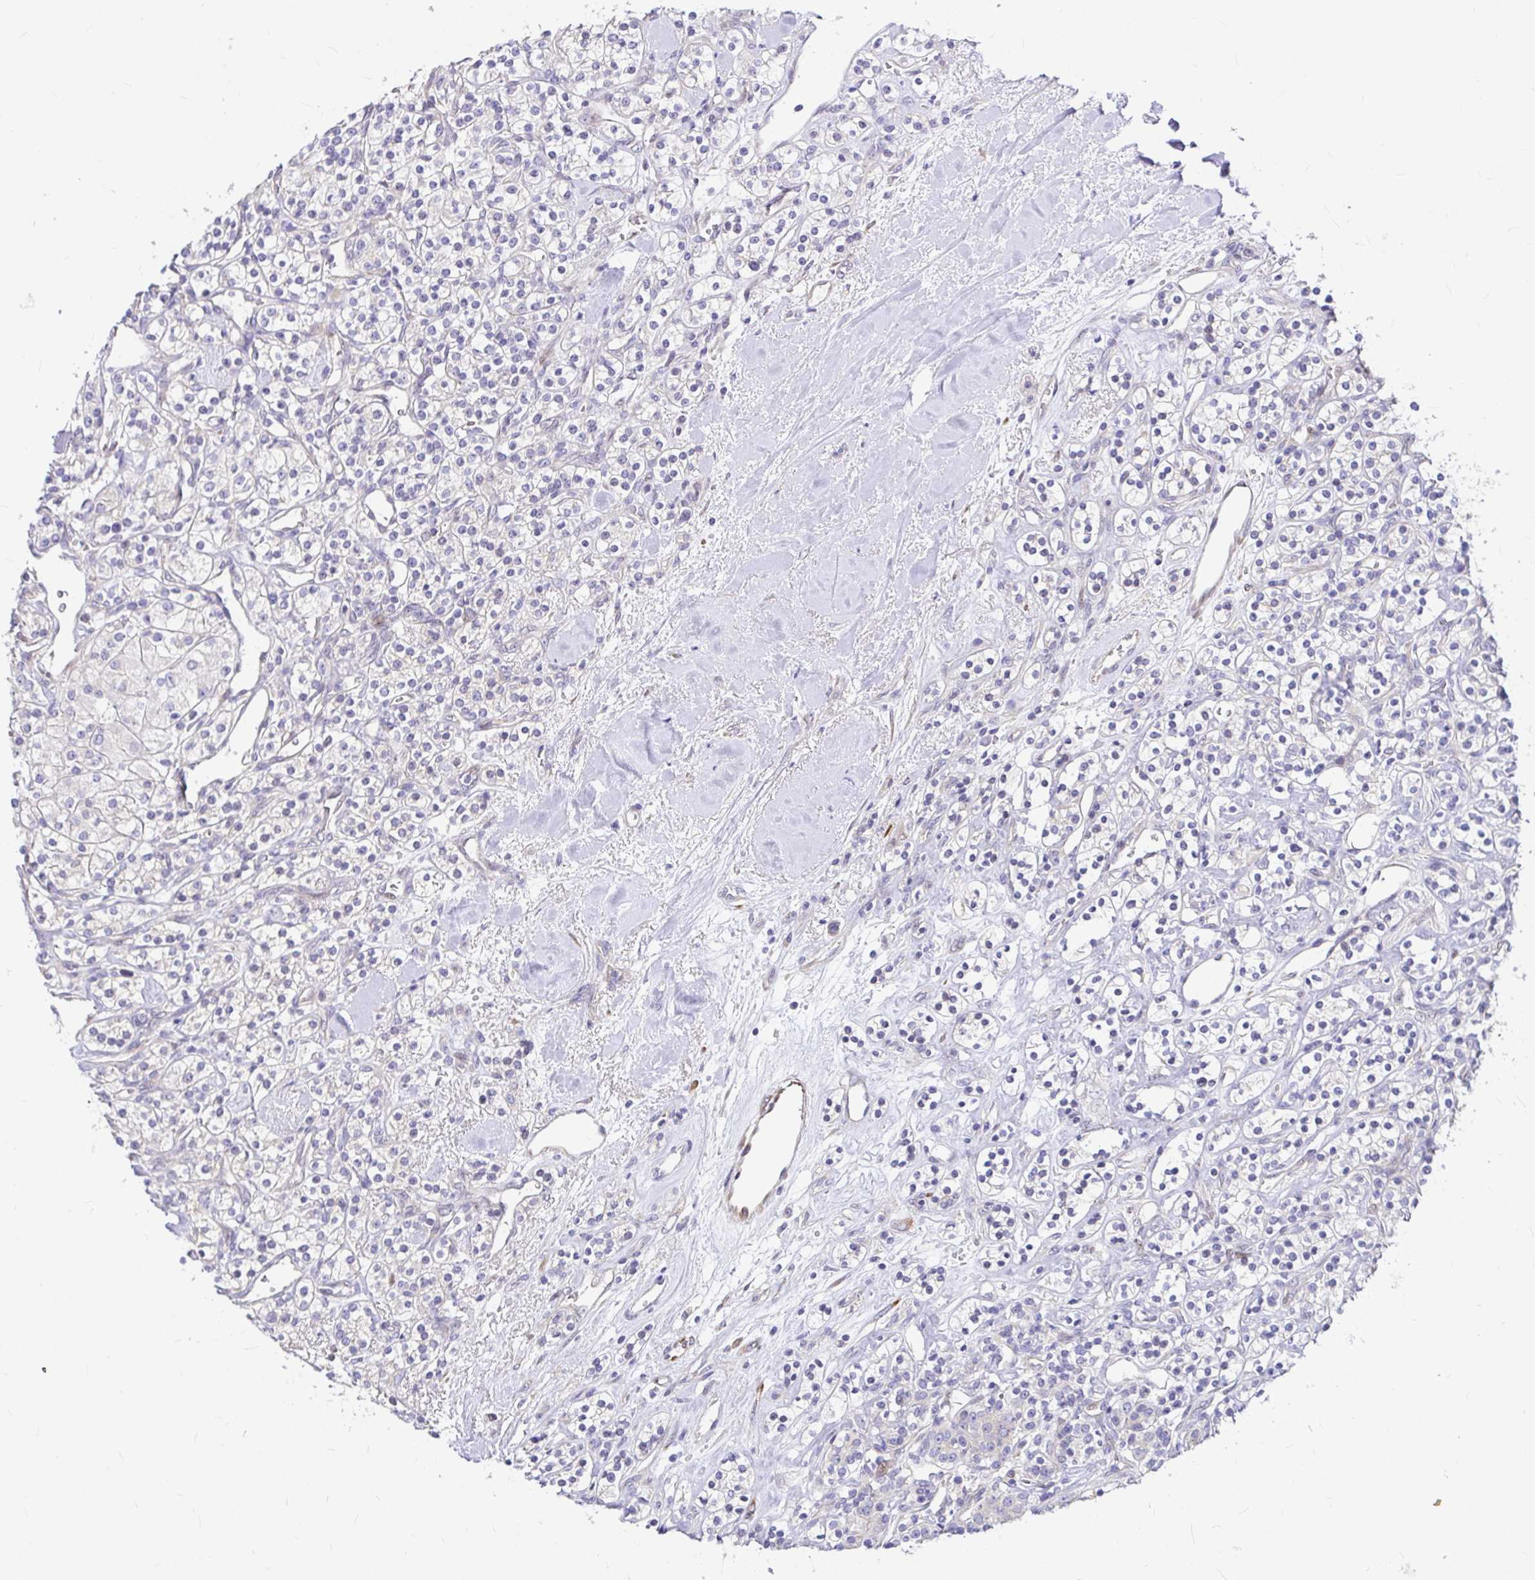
{"staining": {"intensity": "negative", "quantity": "none", "location": "none"}, "tissue": "renal cancer", "cell_type": "Tumor cells", "image_type": "cancer", "snomed": [{"axis": "morphology", "description": "Adenocarcinoma, NOS"}, {"axis": "topography", "description": "Kidney"}], "caption": "Tumor cells are negative for protein expression in human adenocarcinoma (renal).", "gene": "GABBR2", "patient": {"sex": "male", "age": 77}}